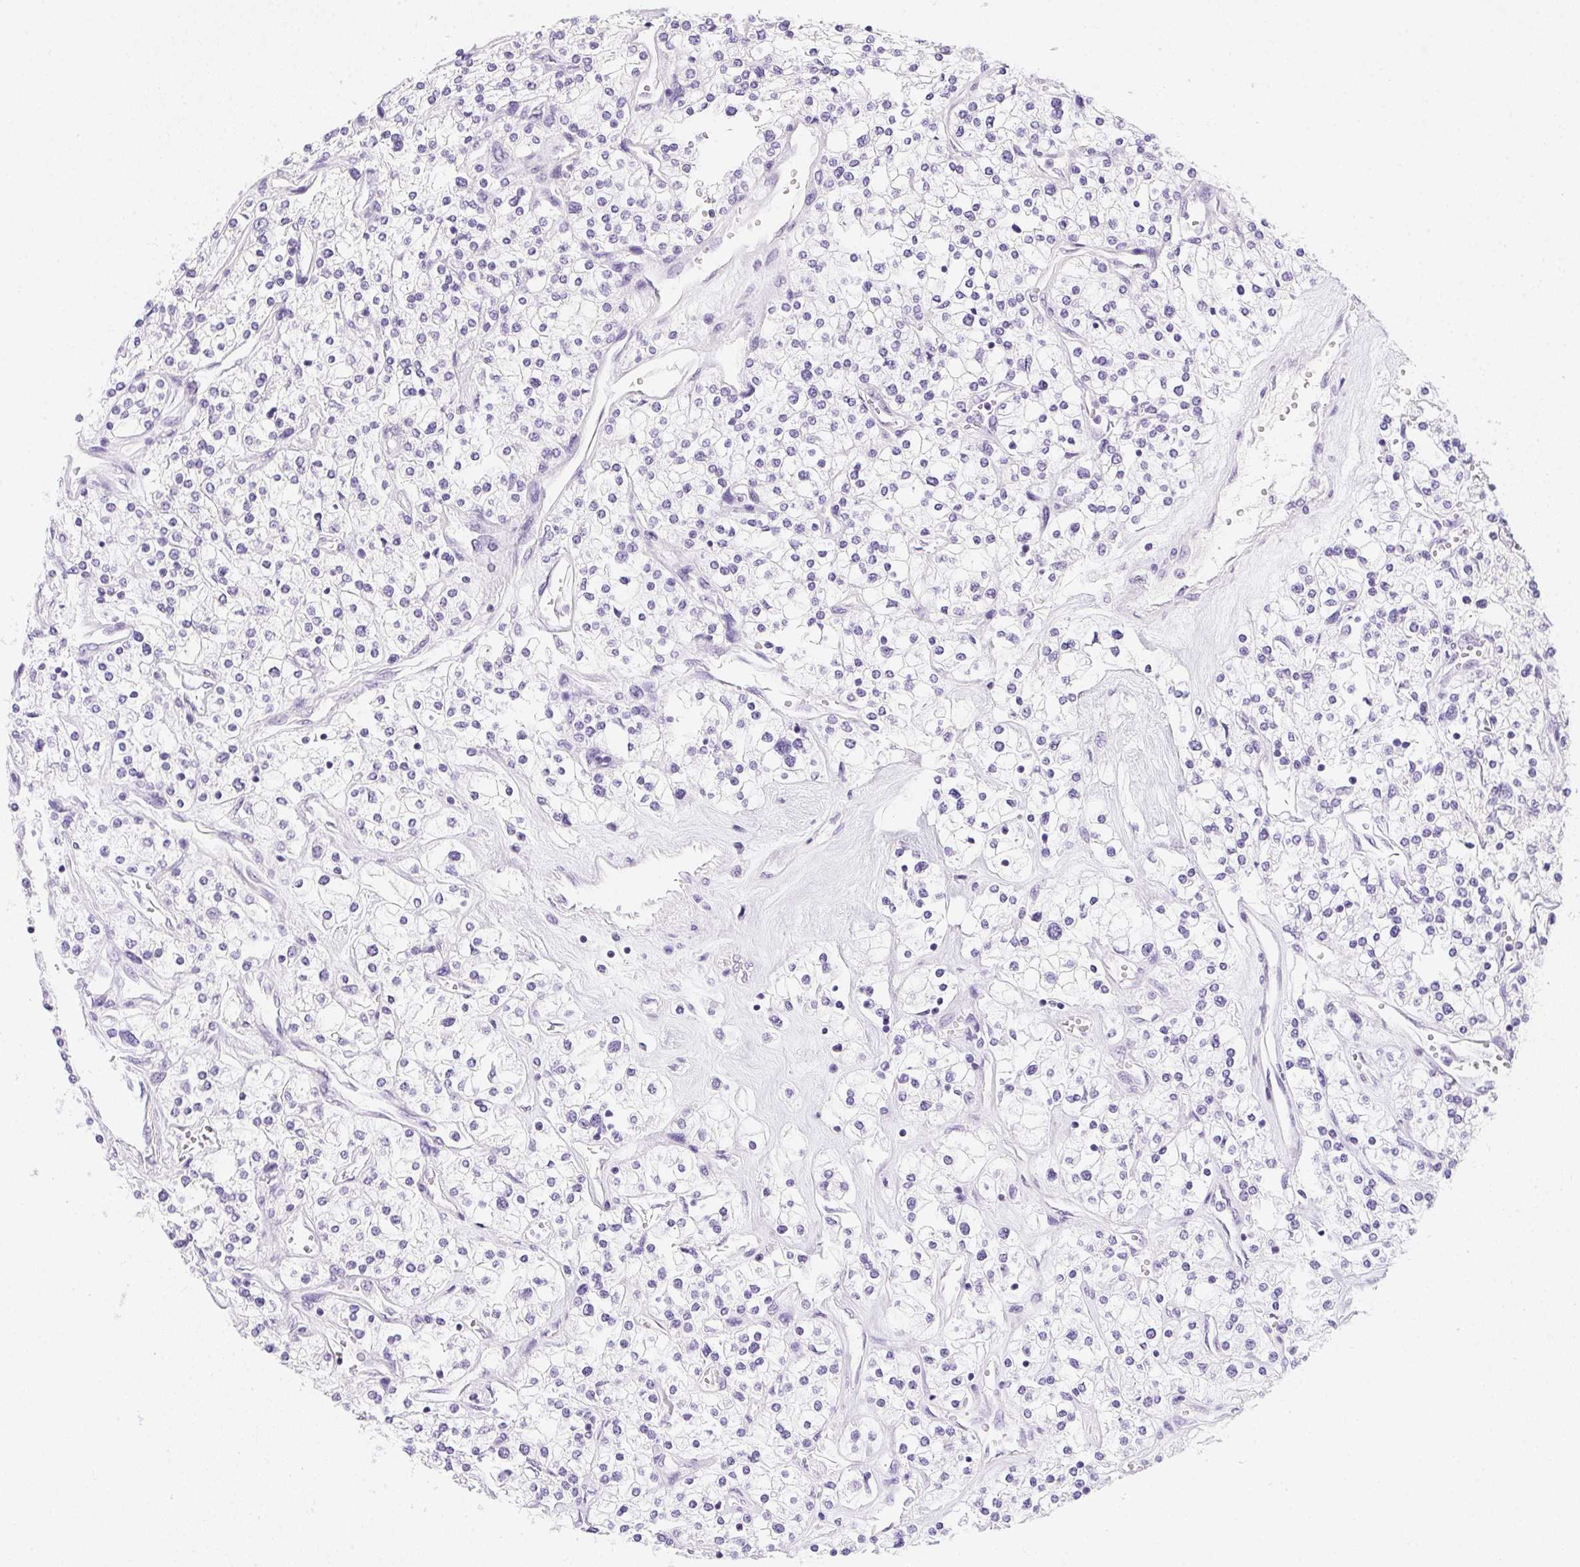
{"staining": {"intensity": "negative", "quantity": "none", "location": "none"}, "tissue": "renal cancer", "cell_type": "Tumor cells", "image_type": "cancer", "snomed": [{"axis": "morphology", "description": "Adenocarcinoma, NOS"}, {"axis": "topography", "description": "Kidney"}], "caption": "Immunohistochemistry histopathology image of renal cancer stained for a protein (brown), which shows no staining in tumor cells.", "gene": "HELLS", "patient": {"sex": "male", "age": 80}}